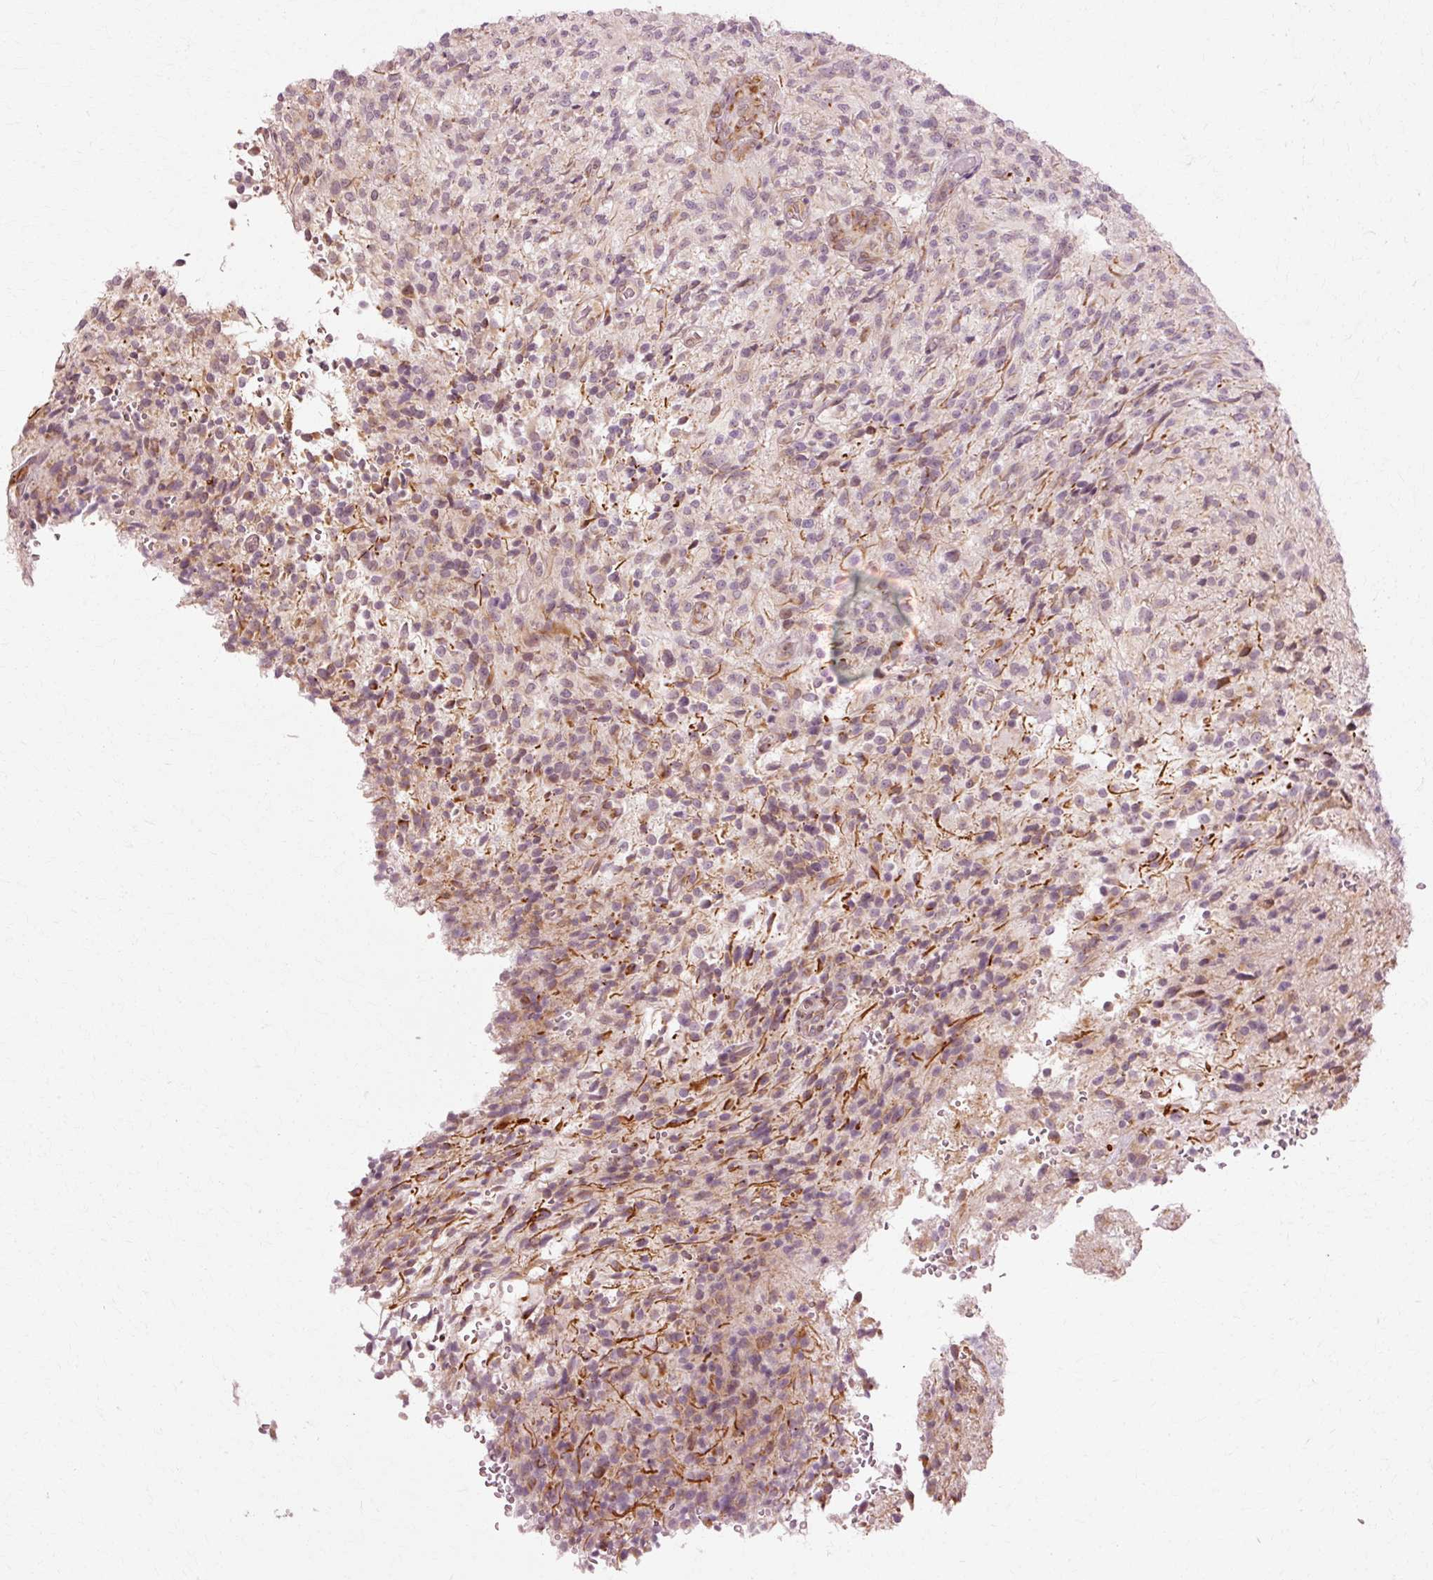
{"staining": {"intensity": "moderate", "quantity": "<25%", "location": "cytoplasmic/membranous"}, "tissue": "glioma", "cell_type": "Tumor cells", "image_type": "cancer", "snomed": [{"axis": "morphology", "description": "Normal tissue, NOS"}, {"axis": "morphology", "description": "Glioma, malignant, High grade"}, {"axis": "topography", "description": "Cerebral cortex"}], "caption": "Moderate cytoplasmic/membranous staining is identified in about <25% of tumor cells in malignant glioma (high-grade).", "gene": "RGPD5", "patient": {"sex": "male", "age": 56}}